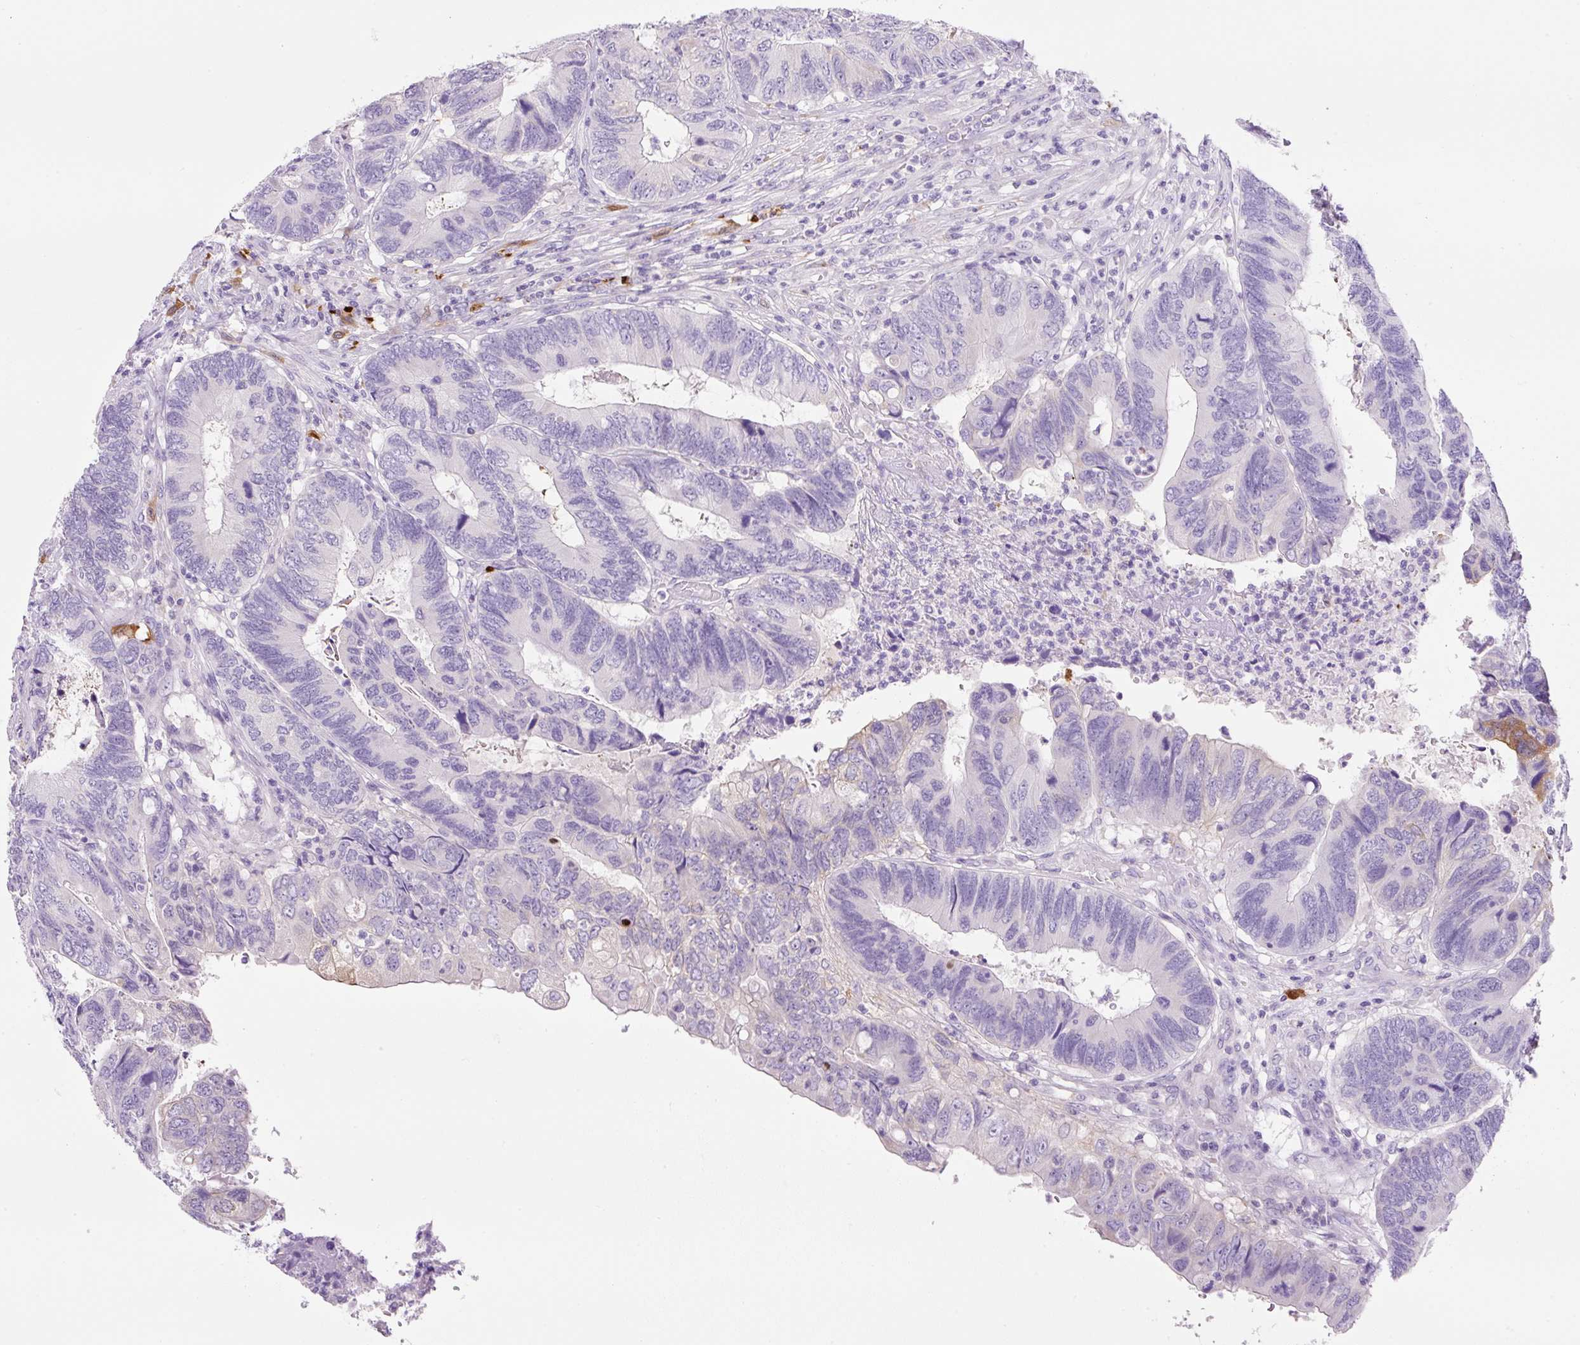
{"staining": {"intensity": "moderate", "quantity": "<25%", "location": "cytoplasmic/membranous"}, "tissue": "colorectal cancer", "cell_type": "Tumor cells", "image_type": "cancer", "snomed": [{"axis": "morphology", "description": "Adenocarcinoma, NOS"}, {"axis": "topography", "description": "Colon"}], "caption": "Protein expression analysis of human adenocarcinoma (colorectal) reveals moderate cytoplasmic/membranous staining in about <25% of tumor cells. (Stains: DAB in brown, nuclei in blue, Microscopy: brightfield microscopy at high magnification).", "gene": "NDST3", "patient": {"sex": "female", "age": 67}}